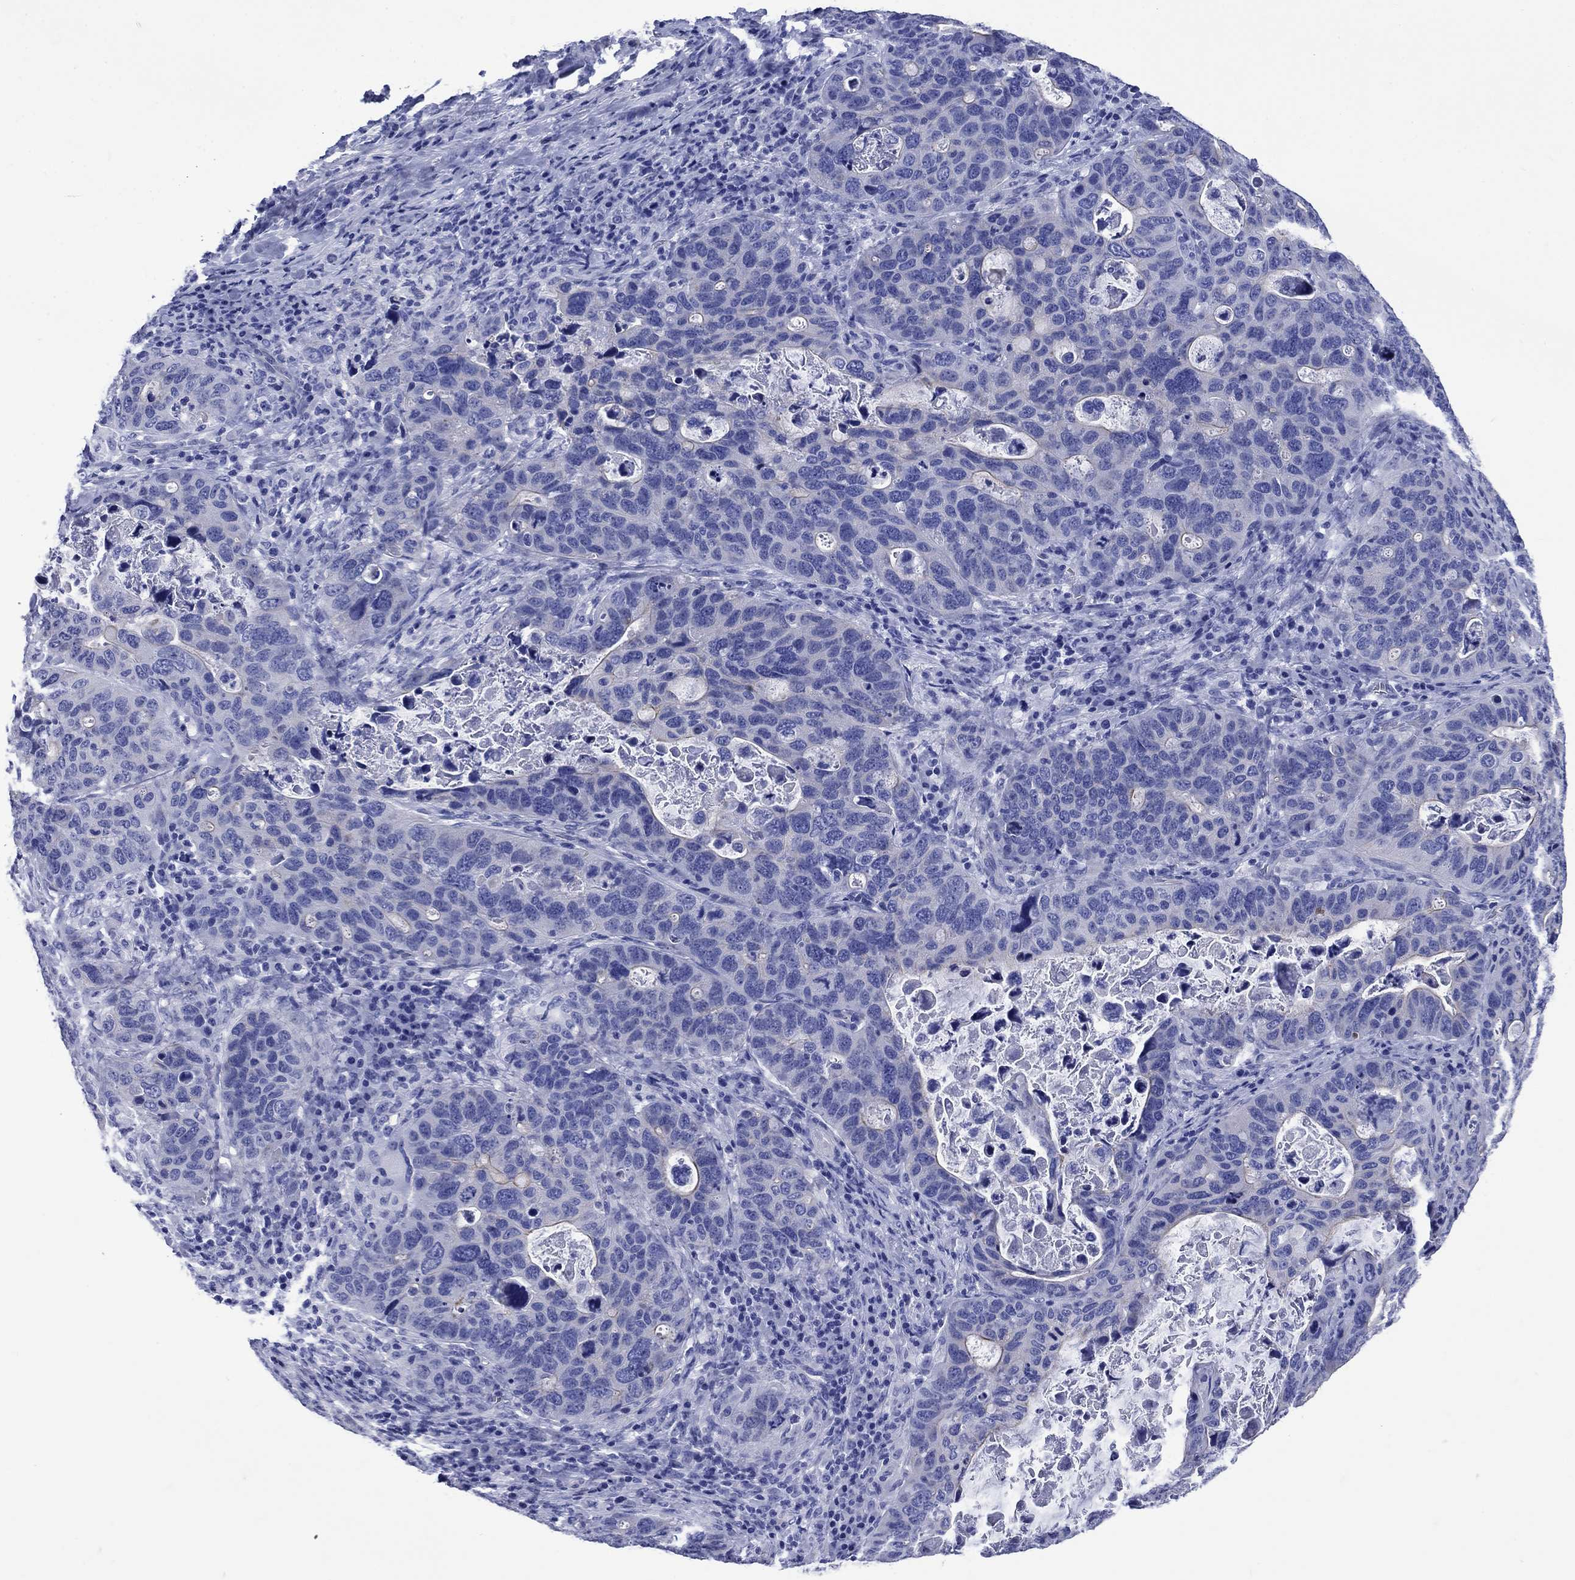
{"staining": {"intensity": "negative", "quantity": "none", "location": "none"}, "tissue": "stomach cancer", "cell_type": "Tumor cells", "image_type": "cancer", "snomed": [{"axis": "morphology", "description": "Adenocarcinoma, NOS"}, {"axis": "topography", "description": "Stomach"}], "caption": "A micrograph of stomach cancer stained for a protein shows no brown staining in tumor cells.", "gene": "SLC1A2", "patient": {"sex": "male", "age": 54}}